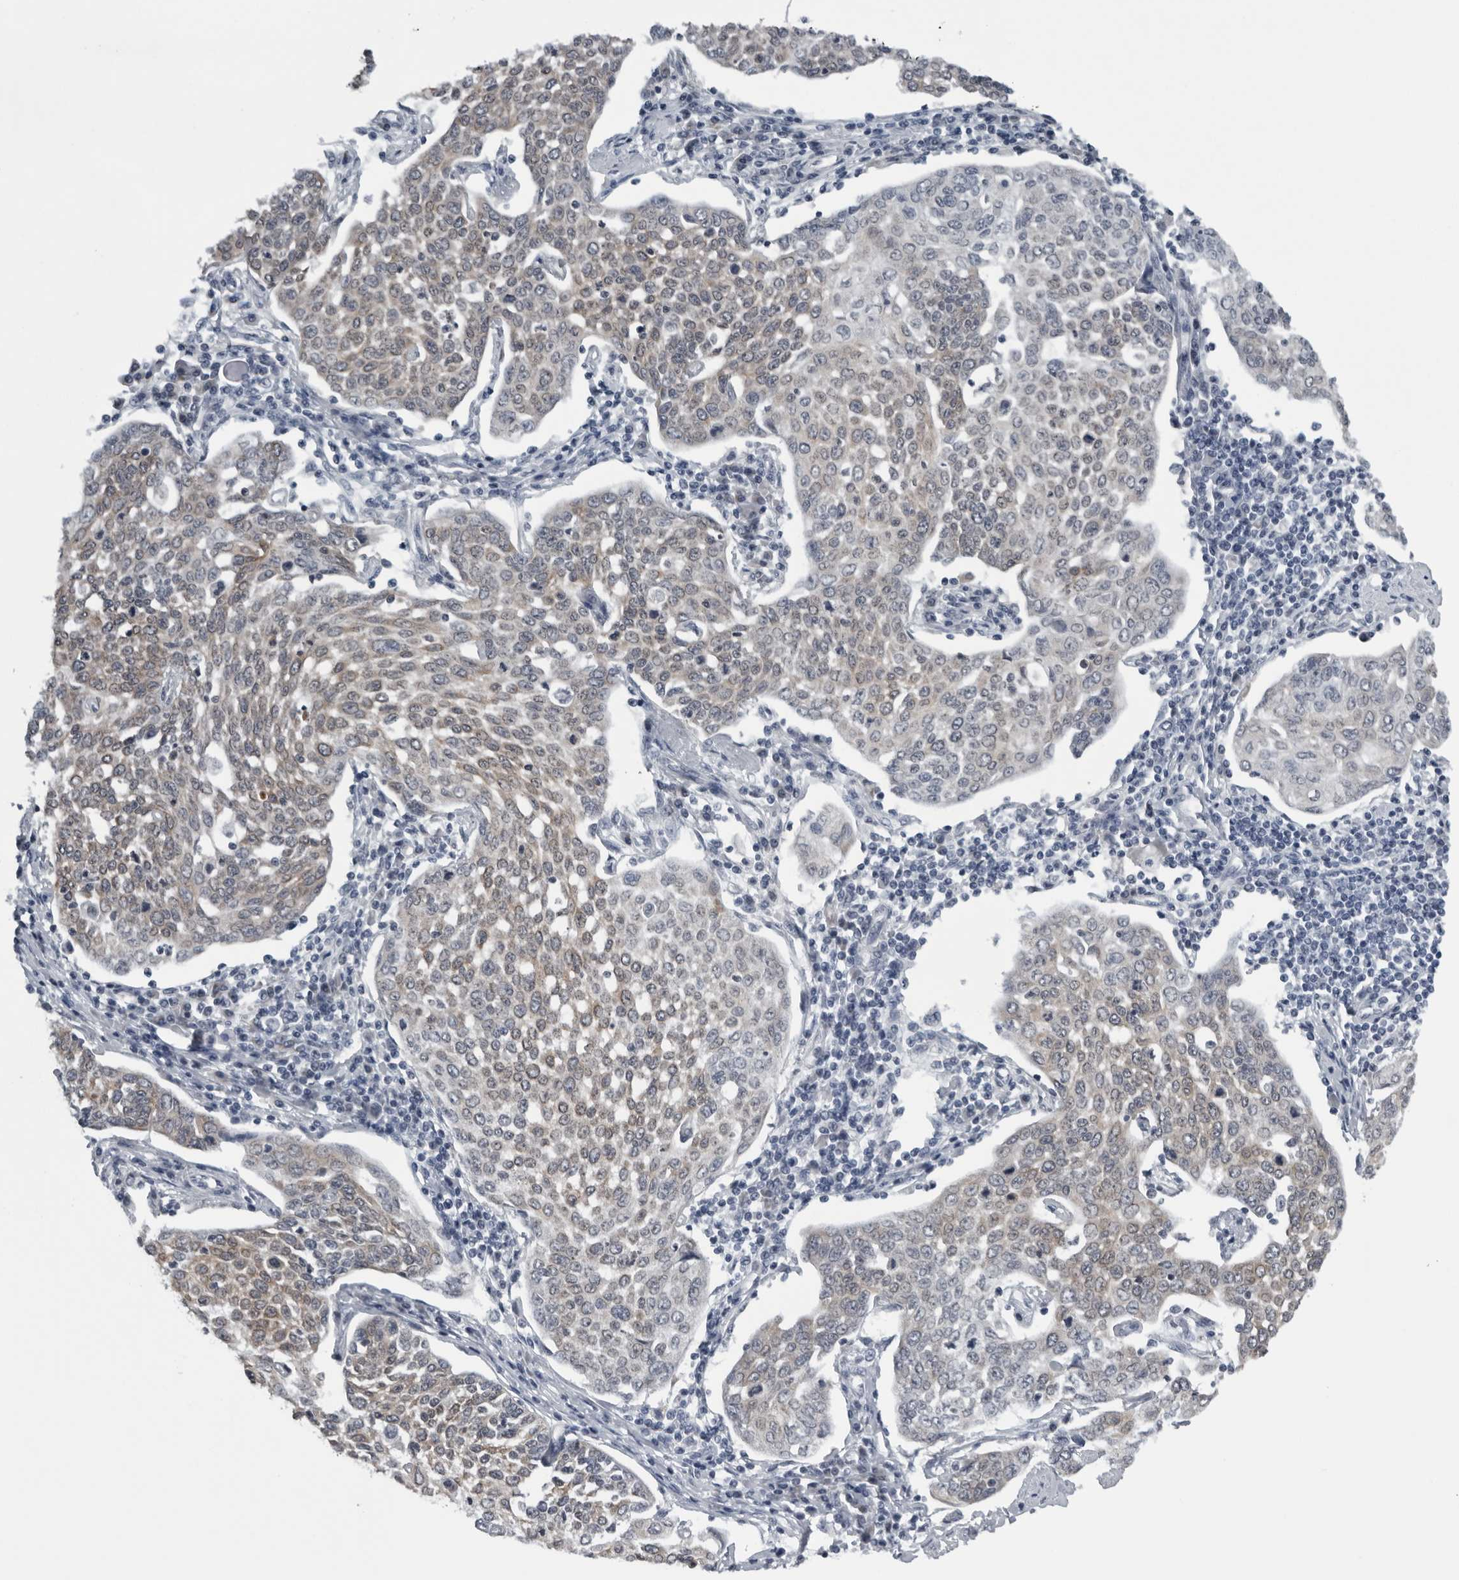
{"staining": {"intensity": "weak", "quantity": "<25%", "location": "cytoplasmic/membranous"}, "tissue": "cervical cancer", "cell_type": "Tumor cells", "image_type": "cancer", "snomed": [{"axis": "morphology", "description": "Squamous cell carcinoma, NOS"}, {"axis": "topography", "description": "Cervix"}], "caption": "The immunohistochemistry (IHC) image has no significant staining in tumor cells of squamous cell carcinoma (cervical) tissue. (Stains: DAB (3,3'-diaminobenzidine) IHC with hematoxylin counter stain, Microscopy: brightfield microscopy at high magnification).", "gene": "CPT2", "patient": {"sex": "female", "age": 34}}